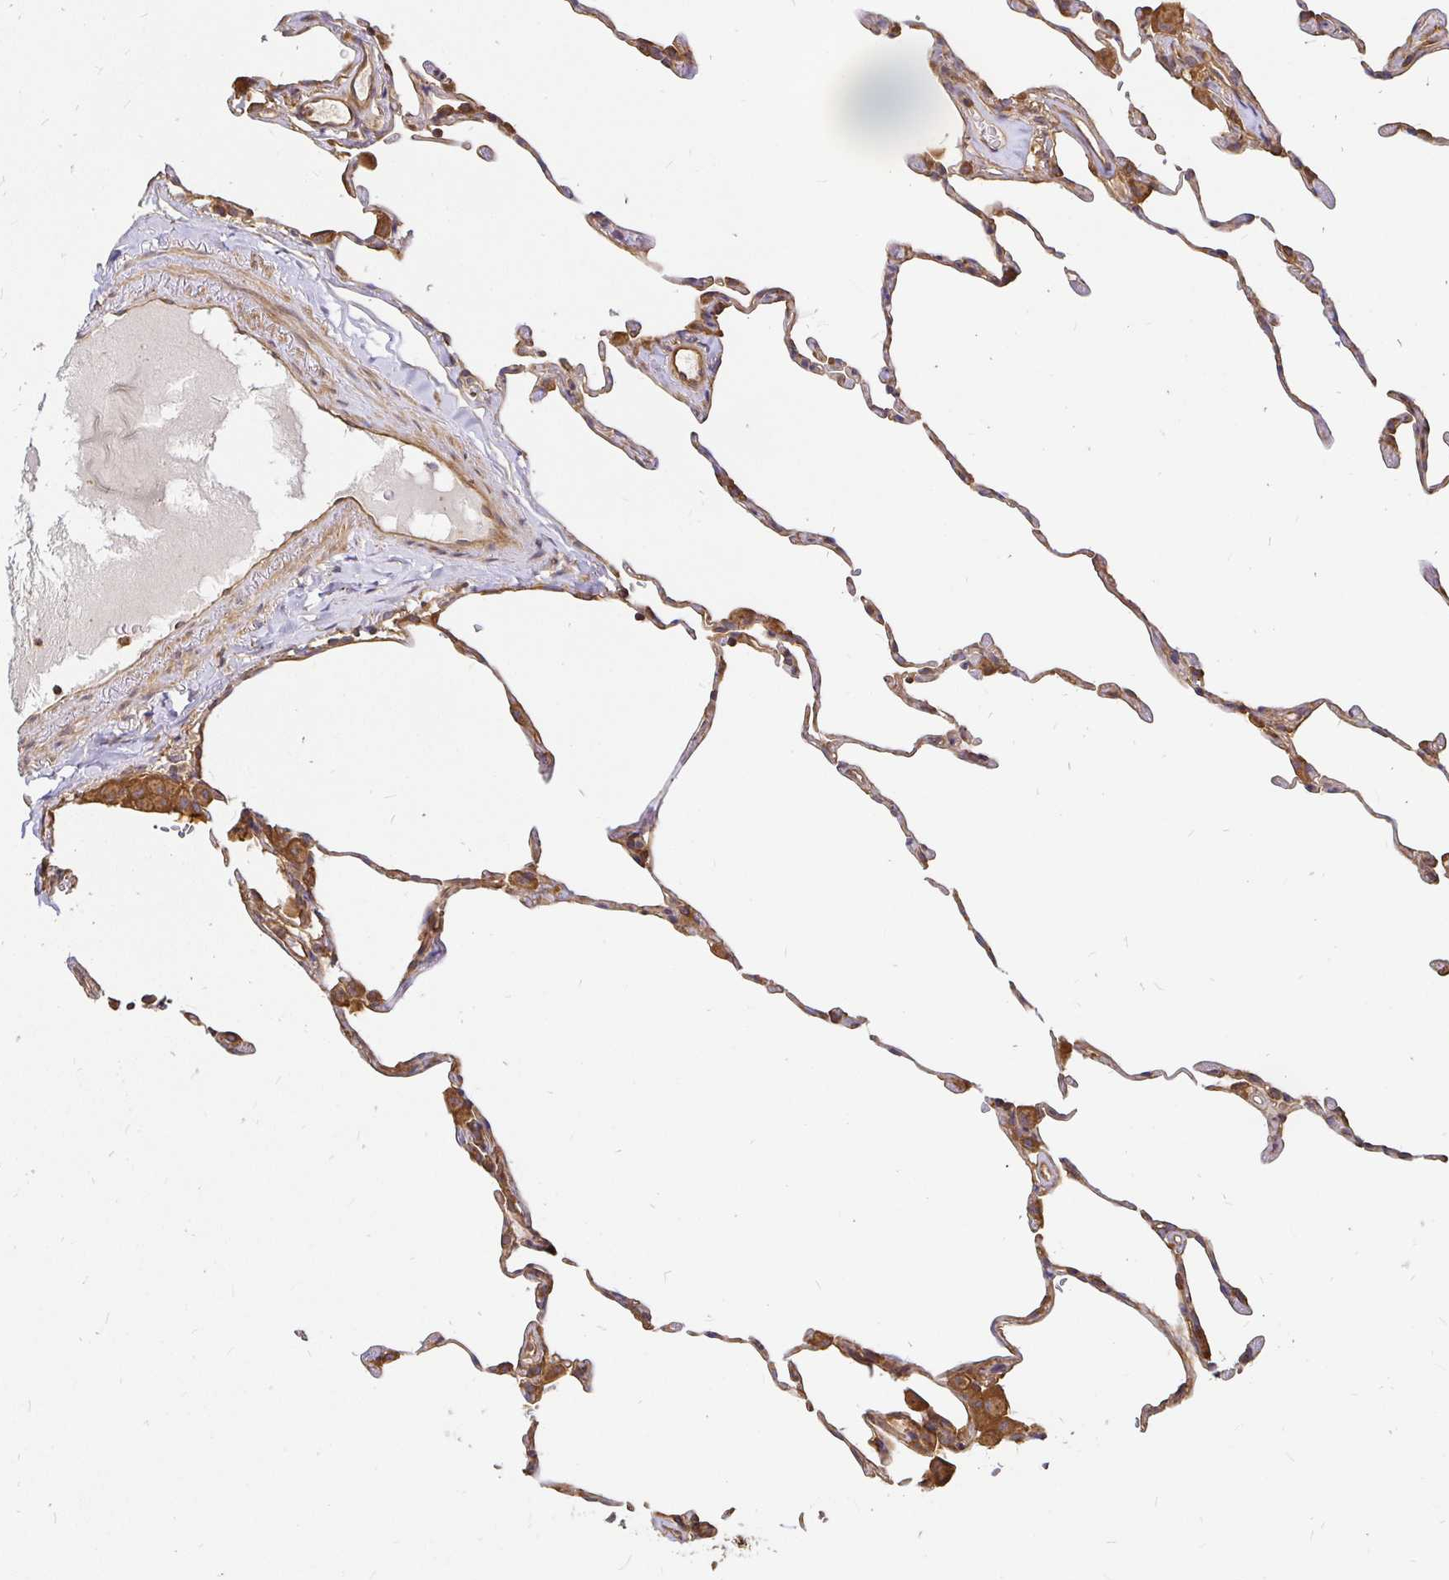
{"staining": {"intensity": "moderate", "quantity": ">75%", "location": "cytoplasmic/membranous"}, "tissue": "lung", "cell_type": "Alveolar cells", "image_type": "normal", "snomed": [{"axis": "morphology", "description": "Normal tissue, NOS"}, {"axis": "topography", "description": "Lung"}], "caption": "Immunohistochemical staining of normal human lung exhibits moderate cytoplasmic/membranous protein expression in approximately >75% of alveolar cells. (DAB IHC, brown staining for protein, blue staining for nuclei).", "gene": "KIF5B", "patient": {"sex": "female", "age": 57}}